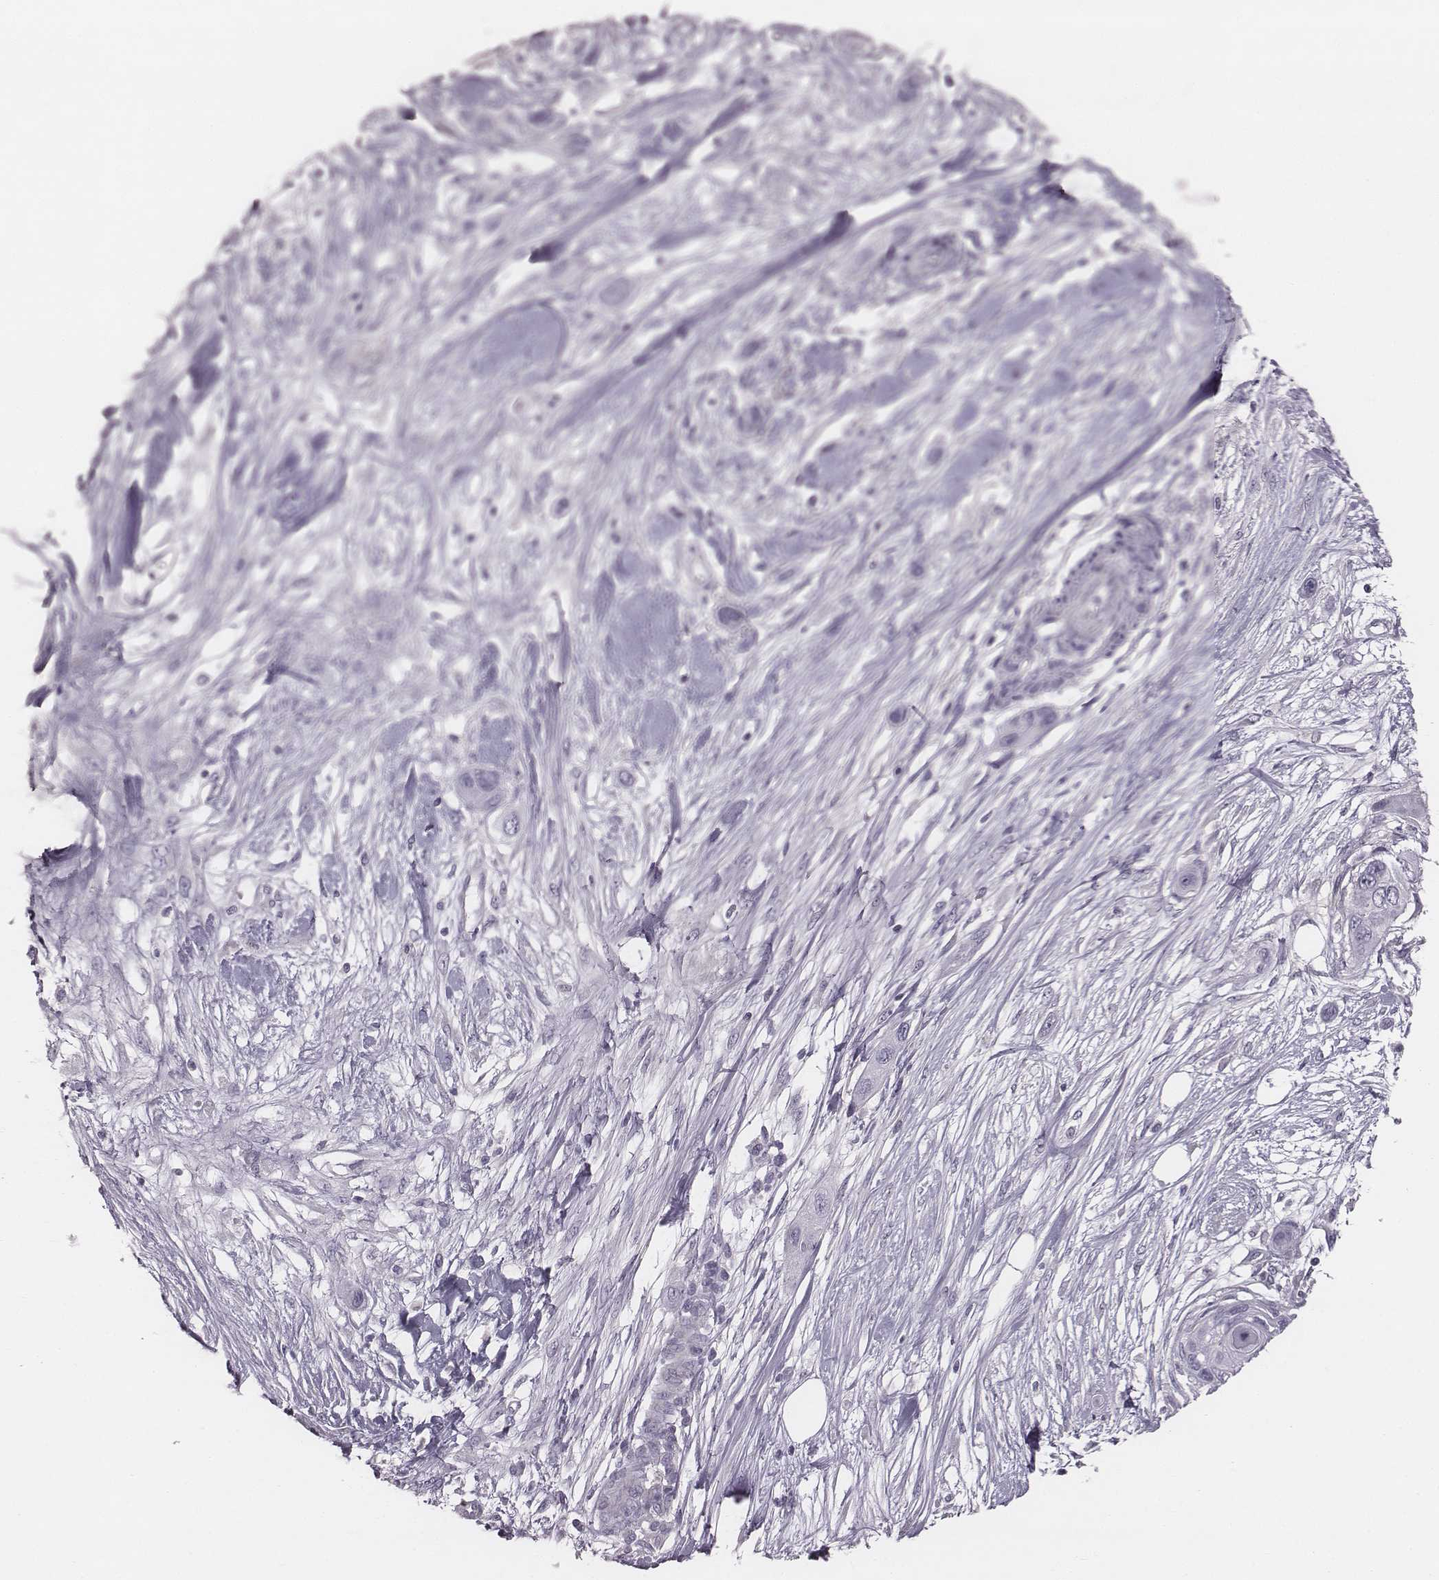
{"staining": {"intensity": "negative", "quantity": "none", "location": "none"}, "tissue": "skin cancer", "cell_type": "Tumor cells", "image_type": "cancer", "snomed": [{"axis": "morphology", "description": "Squamous cell carcinoma, NOS"}, {"axis": "topography", "description": "Skin"}], "caption": "Immunohistochemistry micrograph of neoplastic tissue: squamous cell carcinoma (skin) stained with DAB (3,3'-diaminobenzidine) exhibits no significant protein positivity in tumor cells. (DAB immunohistochemistry (IHC), high magnification).", "gene": "PDE8B", "patient": {"sex": "male", "age": 79}}